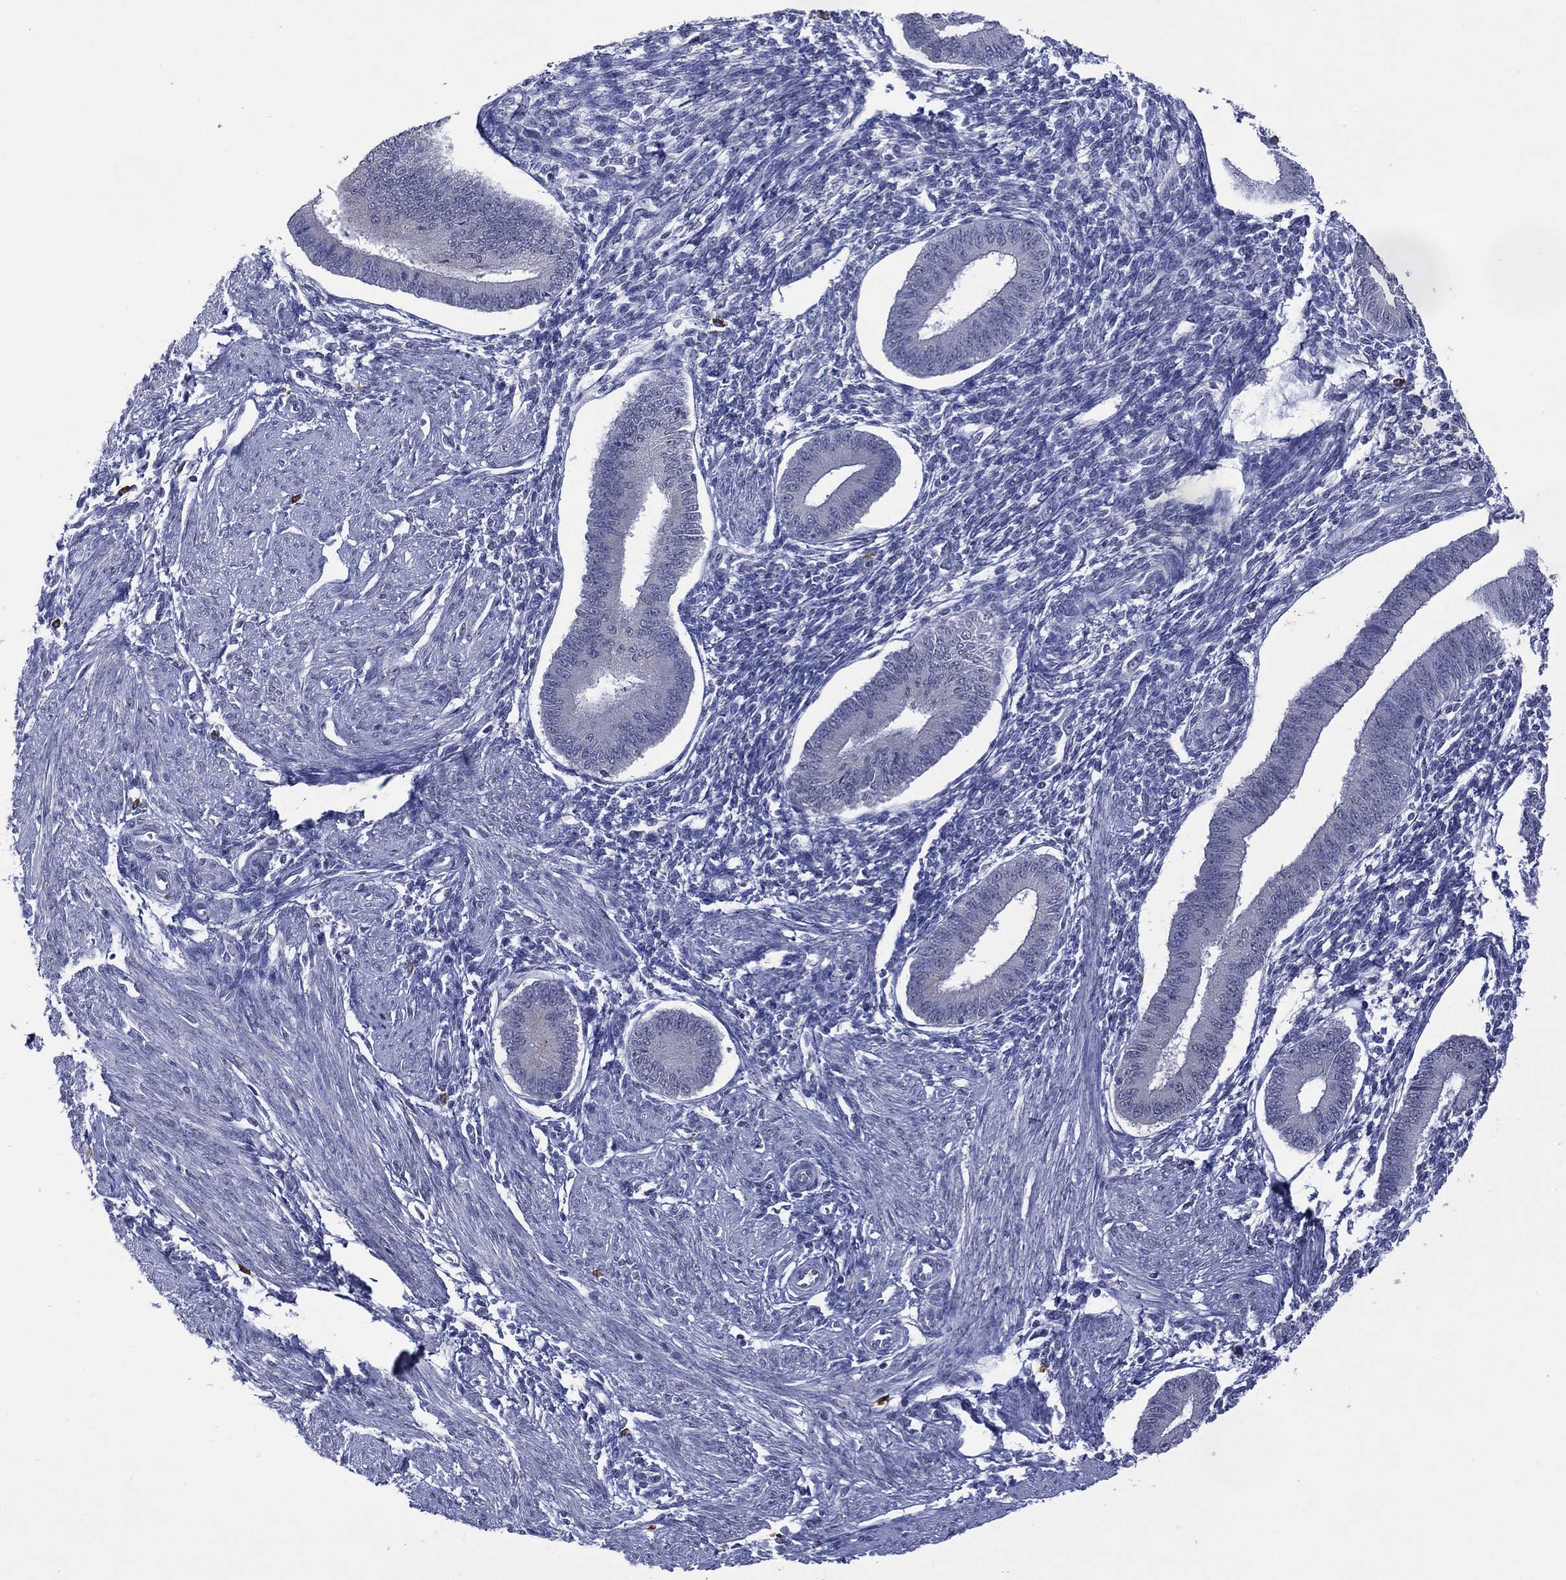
{"staining": {"intensity": "negative", "quantity": "none", "location": "none"}, "tissue": "endometrium", "cell_type": "Cells in endometrial stroma", "image_type": "normal", "snomed": [{"axis": "morphology", "description": "Normal tissue, NOS"}, {"axis": "topography", "description": "Endometrium"}], "caption": "IHC image of benign endometrium: human endometrium stained with DAB (3,3'-diaminobenzidine) demonstrates no significant protein positivity in cells in endometrial stroma. (Brightfield microscopy of DAB immunohistochemistry (IHC) at high magnification).", "gene": "ASB10", "patient": {"sex": "female", "age": 39}}